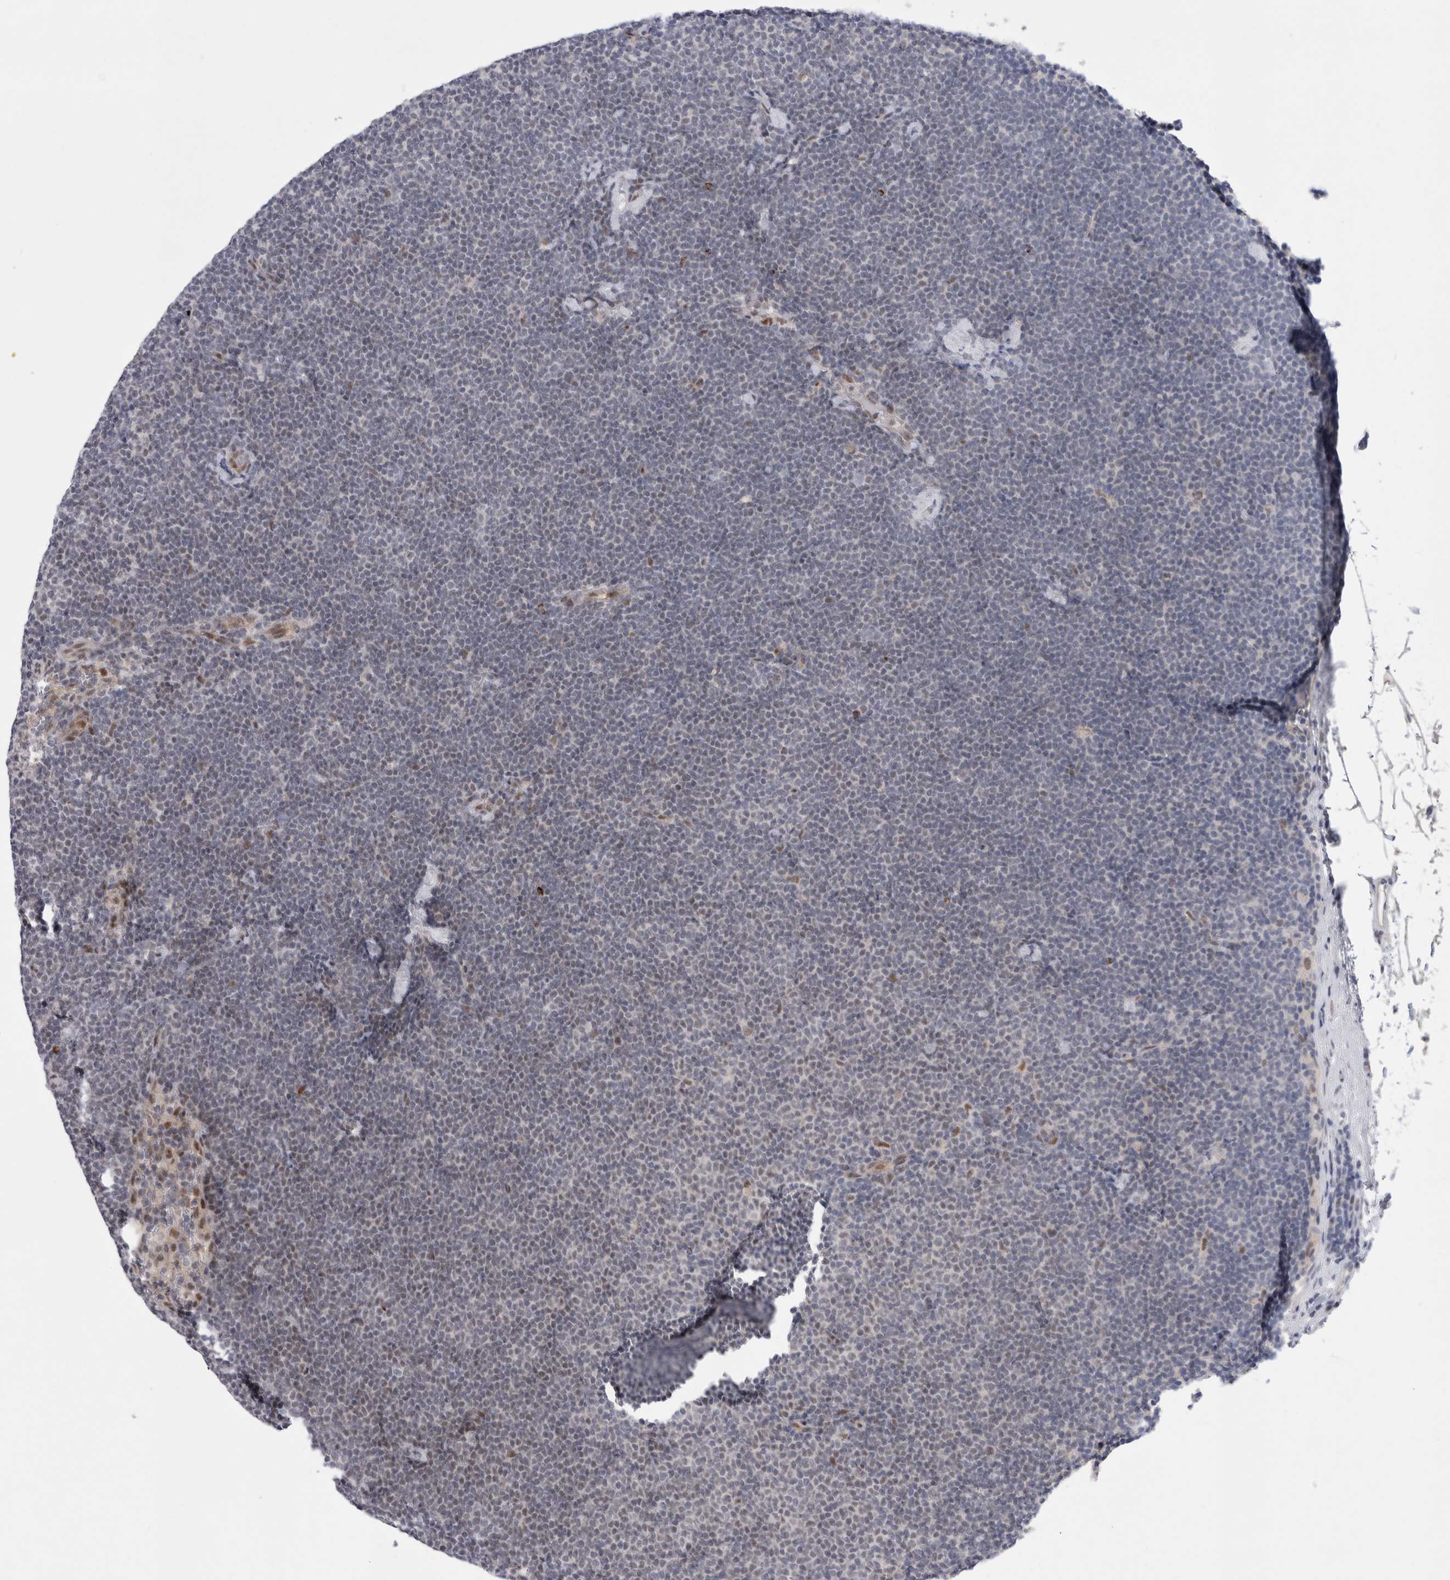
{"staining": {"intensity": "negative", "quantity": "none", "location": "none"}, "tissue": "lymphoma", "cell_type": "Tumor cells", "image_type": "cancer", "snomed": [{"axis": "morphology", "description": "Malignant lymphoma, non-Hodgkin's type, Low grade"}, {"axis": "topography", "description": "Lymph node"}], "caption": "Human lymphoma stained for a protein using IHC demonstrates no positivity in tumor cells.", "gene": "WIPF2", "patient": {"sex": "female", "age": 53}}